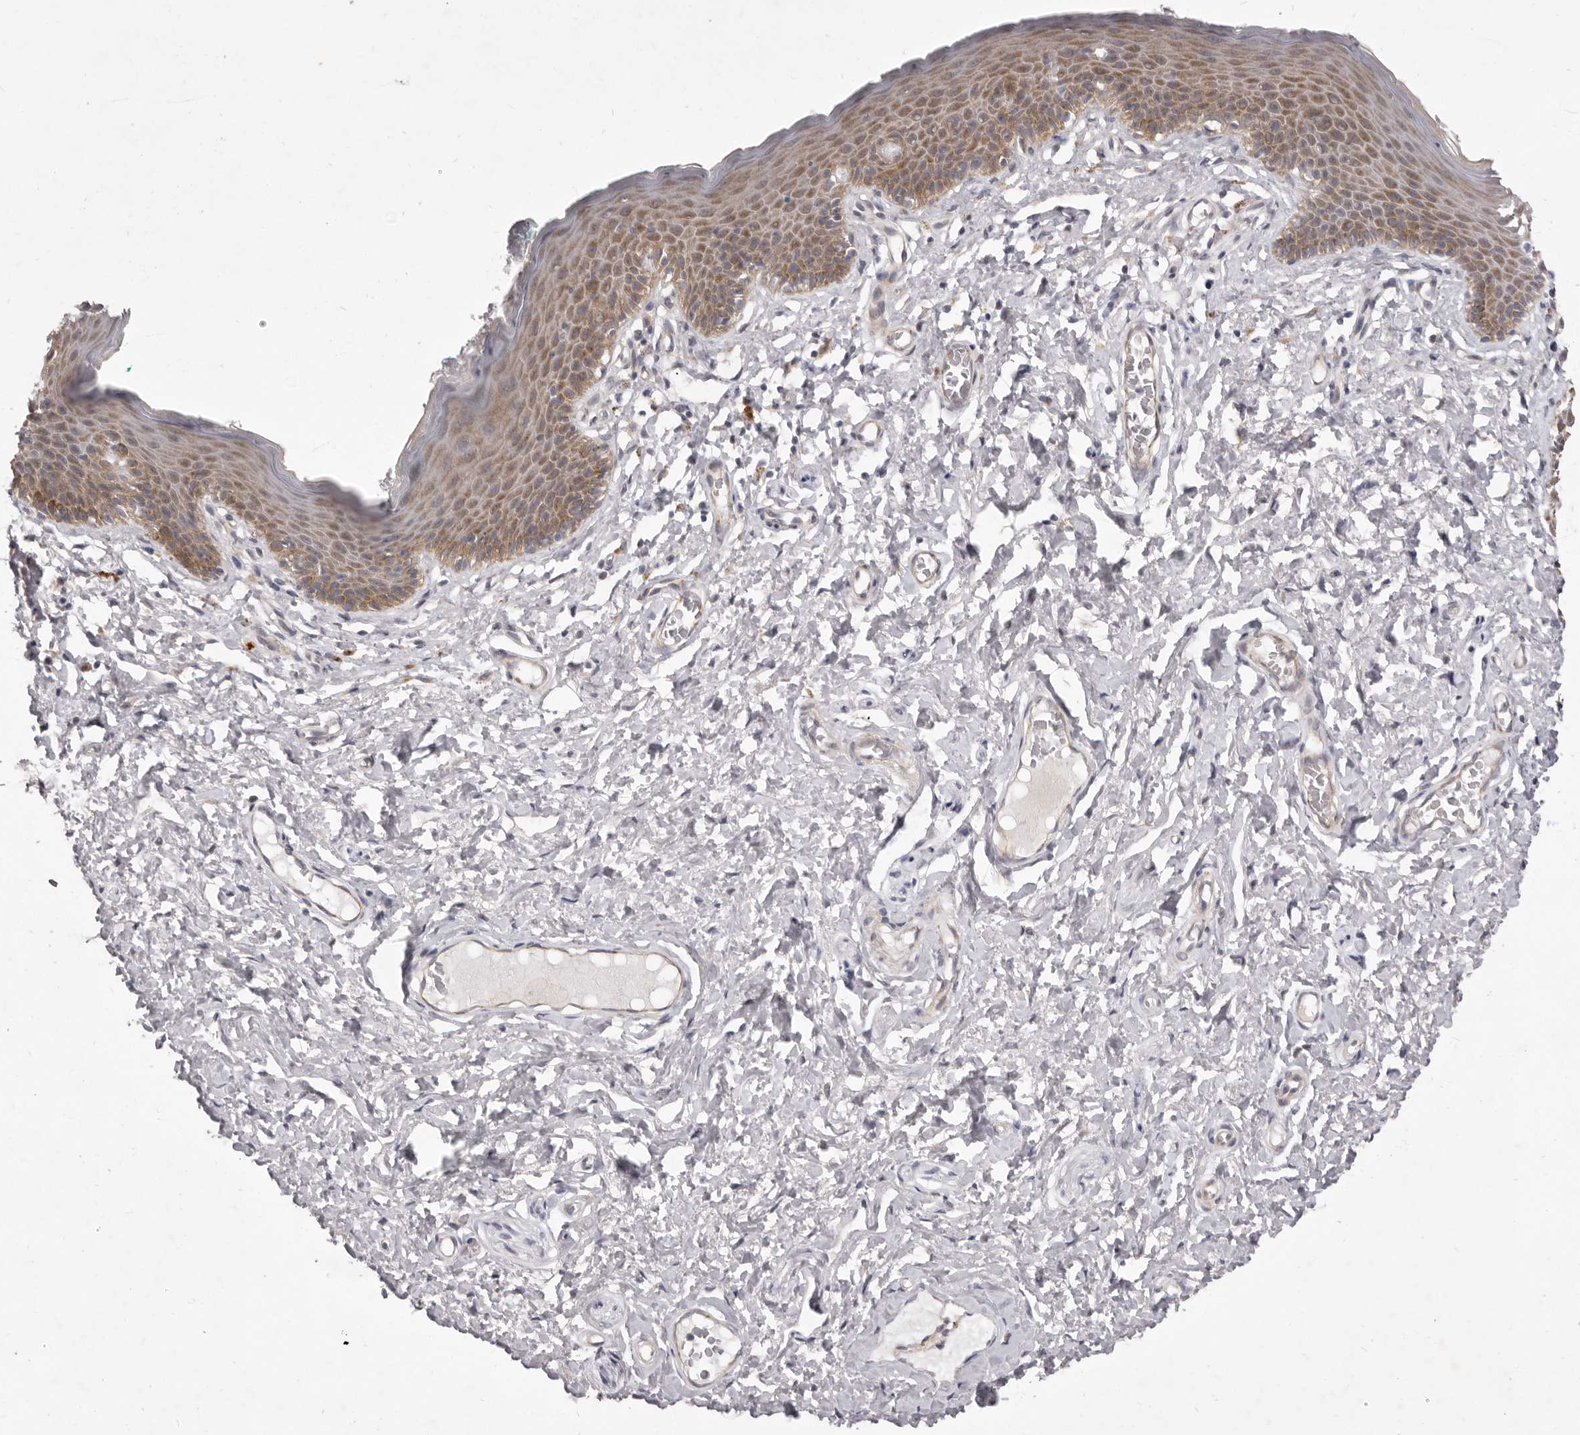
{"staining": {"intensity": "moderate", "quantity": ">75%", "location": "cytoplasmic/membranous"}, "tissue": "skin", "cell_type": "Epidermal cells", "image_type": "normal", "snomed": [{"axis": "morphology", "description": "Normal tissue, NOS"}, {"axis": "topography", "description": "Vulva"}], "caption": "A brown stain highlights moderate cytoplasmic/membranous expression of a protein in epidermal cells of benign human skin.", "gene": "TBC1D8B", "patient": {"sex": "female", "age": 66}}